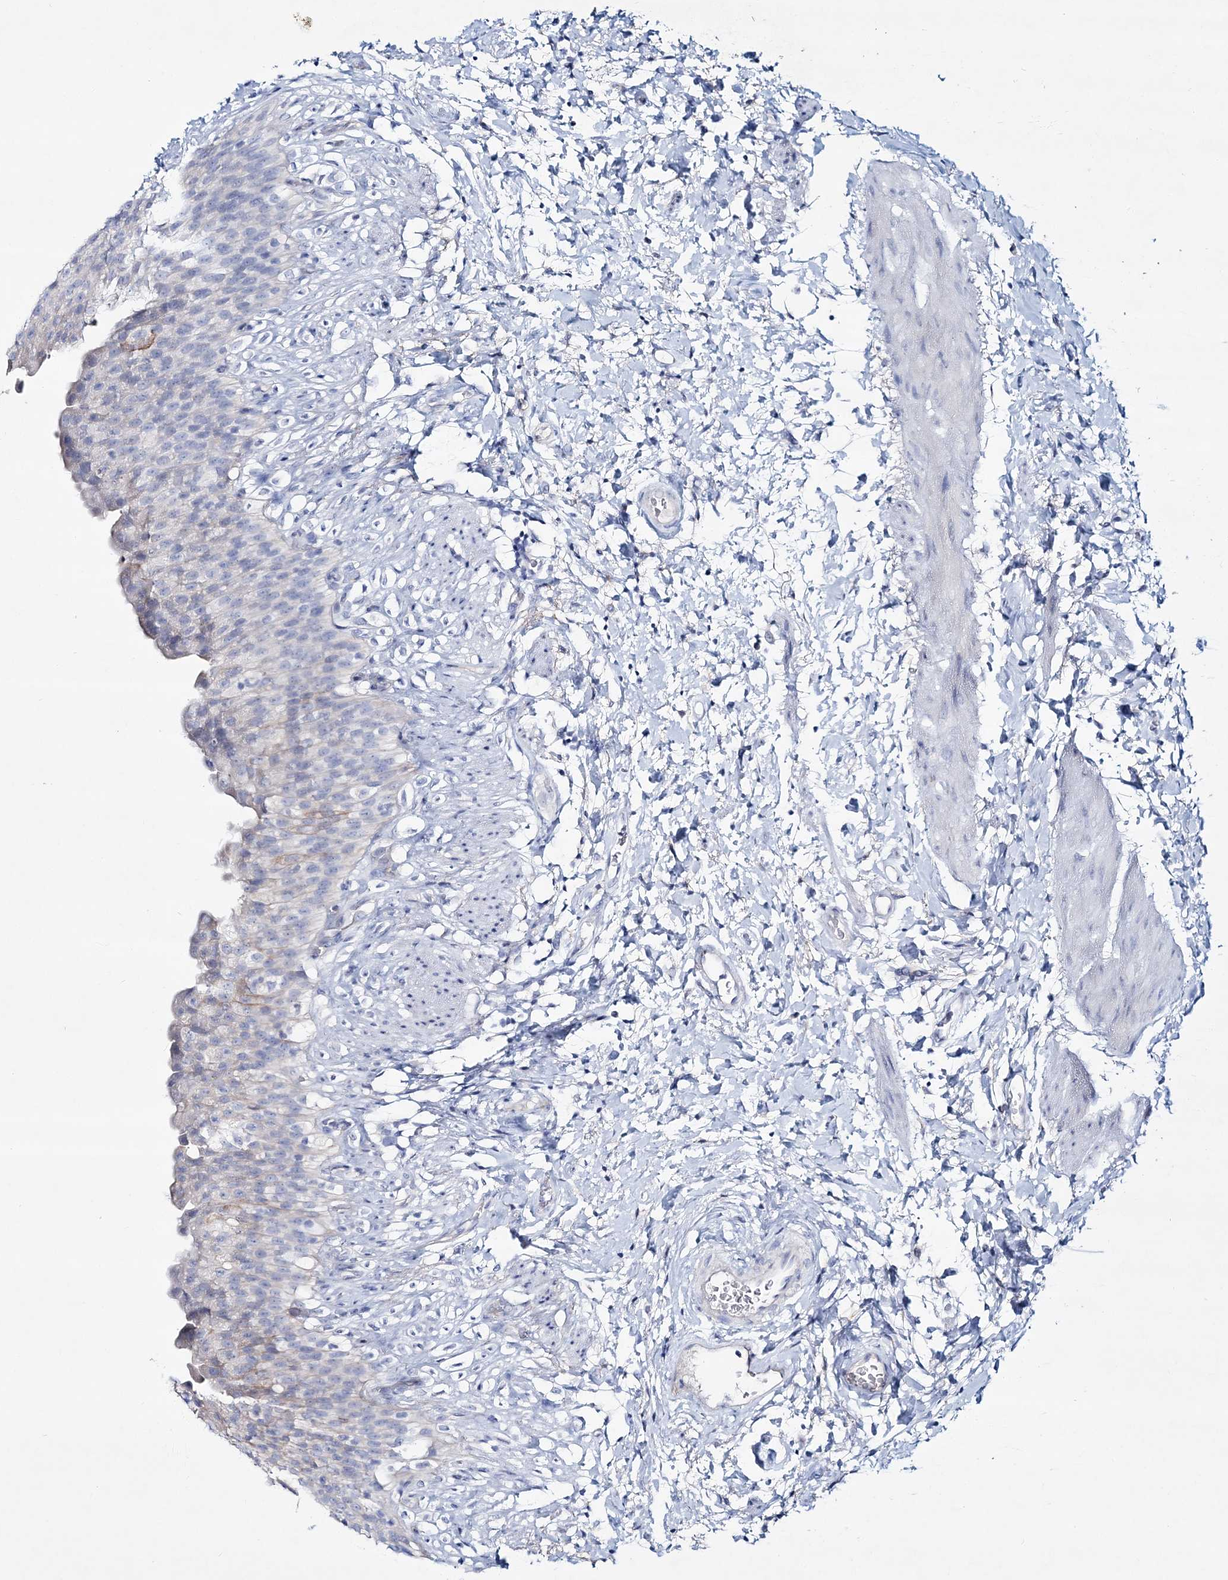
{"staining": {"intensity": "weak", "quantity": "<25%", "location": "cytoplasmic/membranous"}, "tissue": "urinary bladder", "cell_type": "Urothelial cells", "image_type": "normal", "snomed": [{"axis": "morphology", "description": "Normal tissue, NOS"}, {"axis": "topography", "description": "Urinary bladder"}], "caption": "This histopathology image is of benign urinary bladder stained with immunohistochemistry to label a protein in brown with the nuclei are counter-stained blue. There is no staining in urothelial cells. (DAB (3,3'-diaminobenzidine) immunohistochemistry (IHC) with hematoxylin counter stain).", "gene": "ADGRL1", "patient": {"sex": "female", "age": 79}}